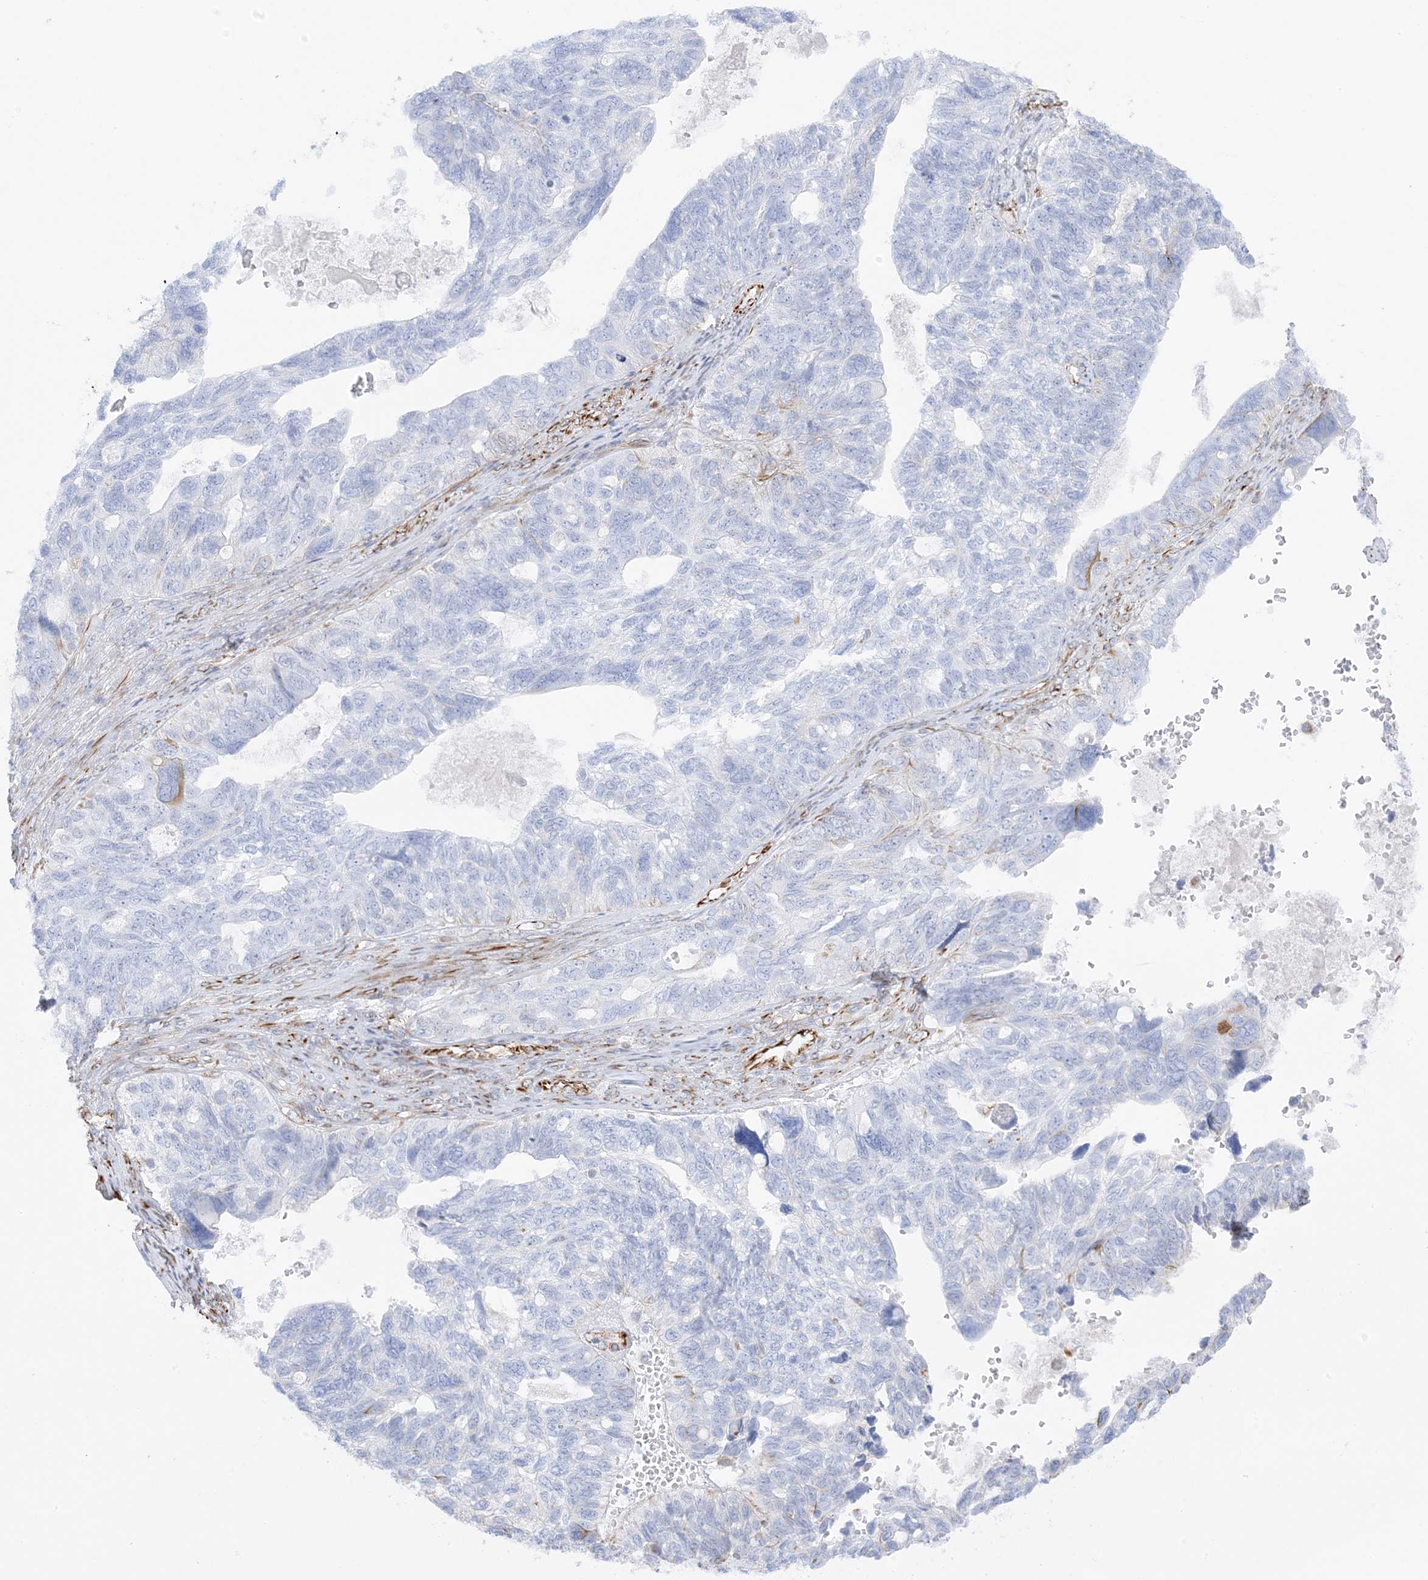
{"staining": {"intensity": "negative", "quantity": "none", "location": "none"}, "tissue": "ovarian cancer", "cell_type": "Tumor cells", "image_type": "cancer", "snomed": [{"axis": "morphology", "description": "Cystadenocarcinoma, serous, NOS"}, {"axis": "topography", "description": "Ovary"}], "caption": "High power microscopy photomicrograph of an immunohistochemistry histopathology image of serous cystadenocarcinoma (ovarian), revealing no significant expression in tumor cells. (DAB immunohistochemistry (IHC) with hematoxylin counter stain).", "gene": "PID1", "patient": {"sex": "female", "age": 79}}